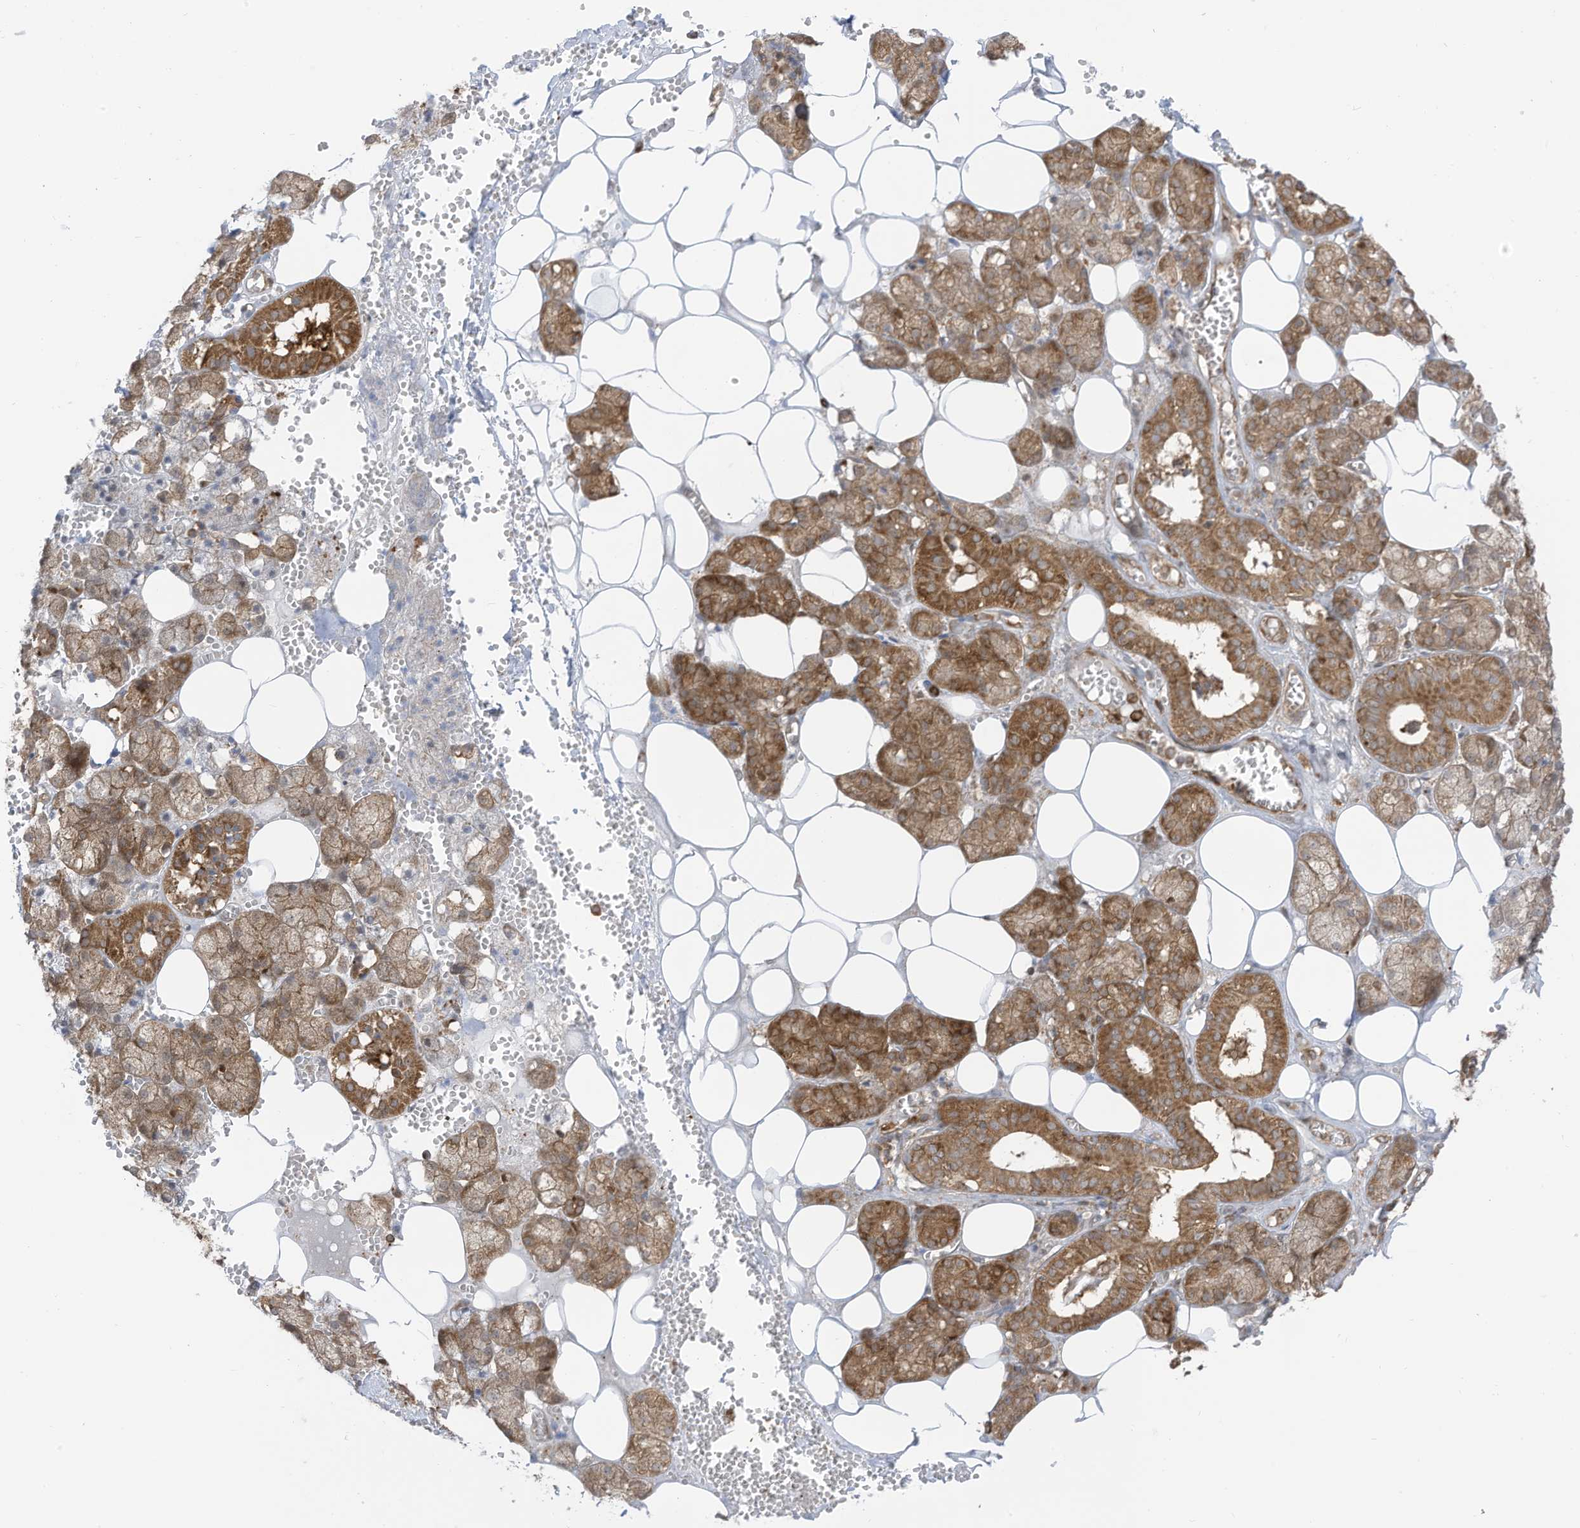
{"staining": {"intensity": "moderate", "quantity": ">75%", "location": "cytoplasmic/membranous"}, "tissue": "salivary gland", "cell_type": "Glandular cells", "image_type": "normal", "snomed": [{"axis": "morphology", "description": "Normal tissue, NOS"}, {"axis": "topography", "description": "Salivary gland"}], "caption": "Glandular cells exhibit medium levels of moderate cytoplasmic/membranous staining in about >75% of cells in normal salivary gland.", "gene": "REPS1", "patient": {"sex": "male", "age": 62}}